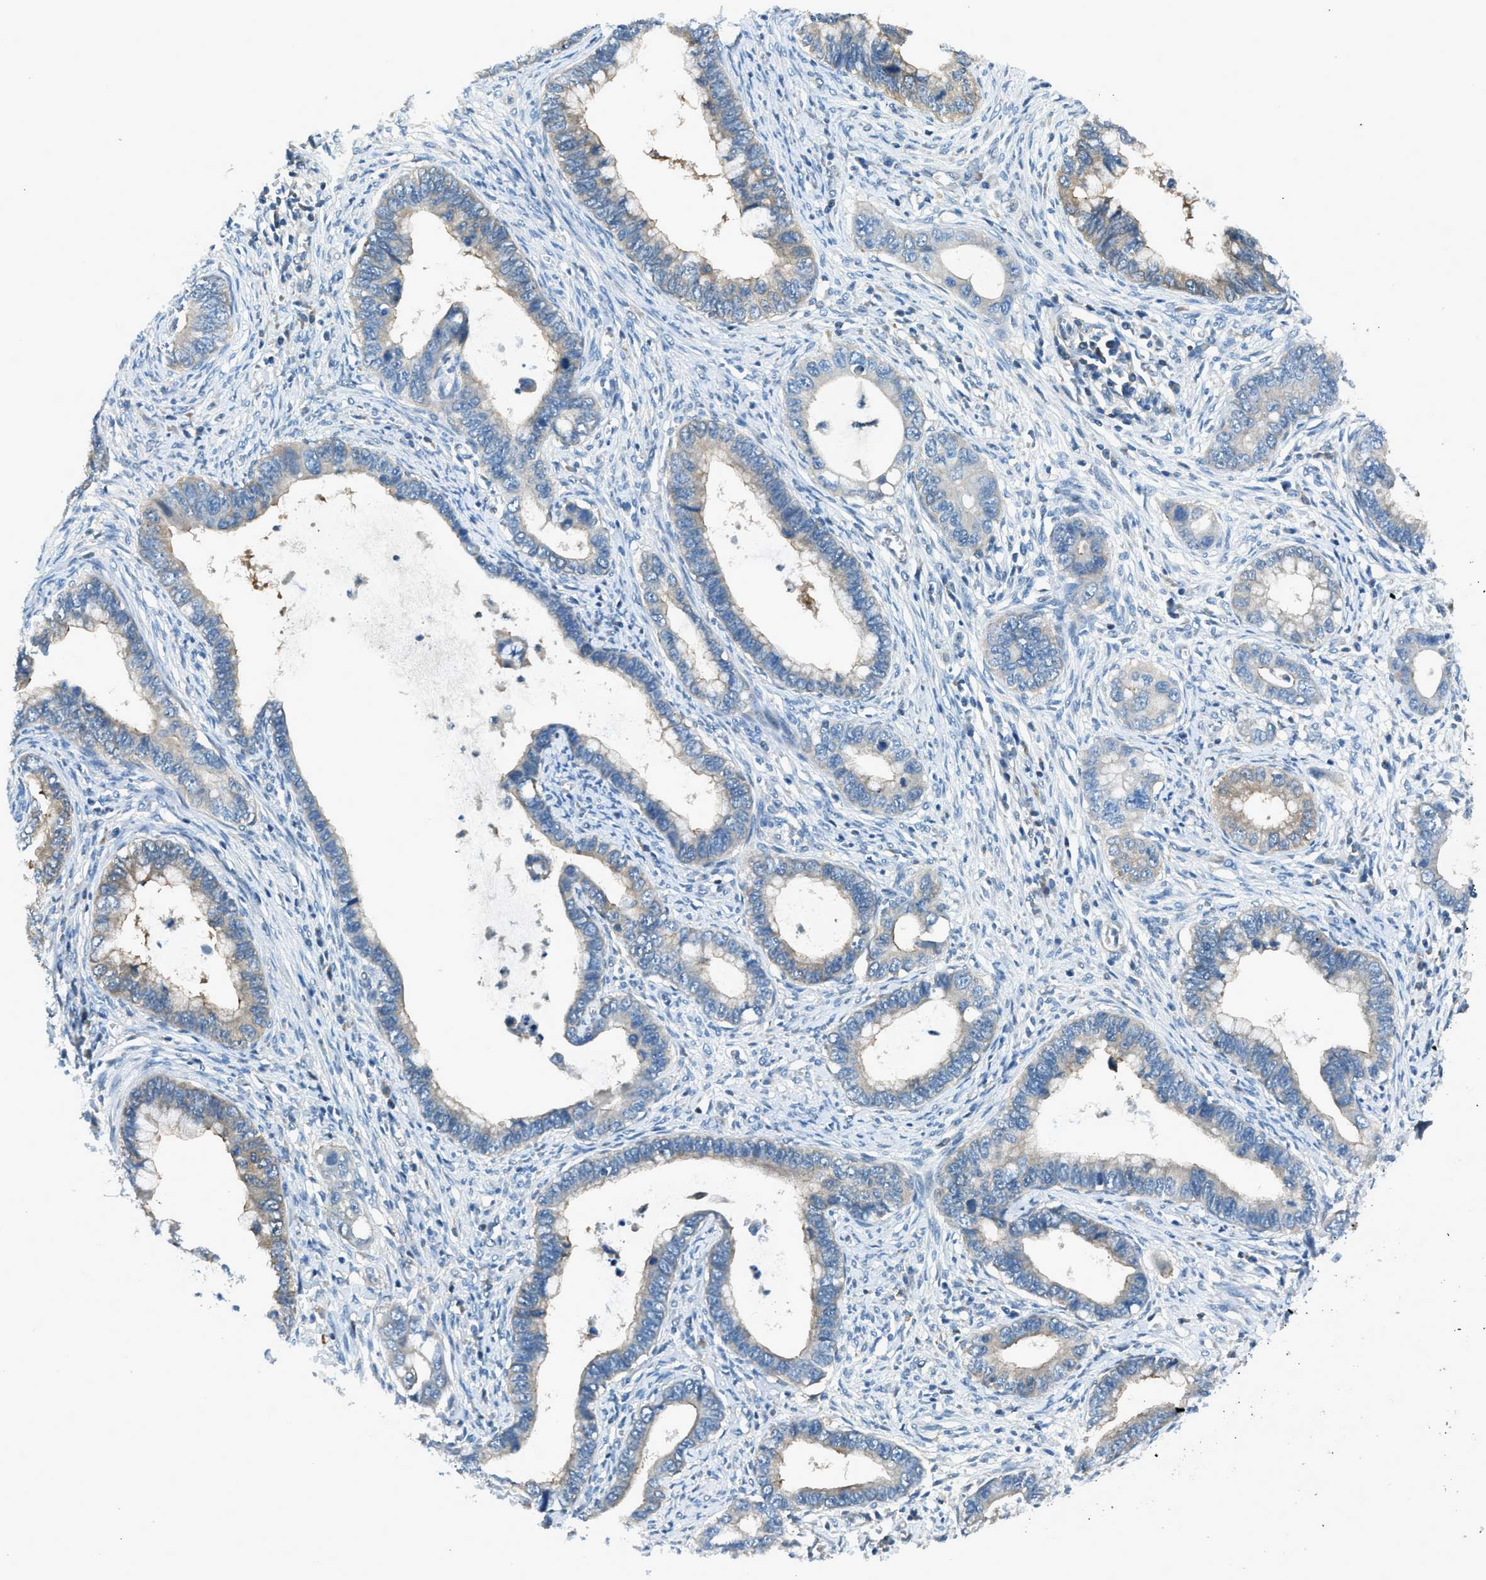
{"staining": {"intensity": "weak", "quantity": ">75%", "location": "cytoplasmic/membranous"}, "tissue": "cervical cancer", "cell_type": "Tumor cells", "image_type": "cancer", "snomed": [{"axis": "morphology", "description": "Adenocarcinoma, NOS"}, {"axis": "topography", "description": "Cervix"}], "caption": "Approximately >75% of tumor cells in human cervical adenocarcinoma reveal weak cytoplasmic/membranous protein expression as visualized by brown immunohistochemical staining.", "gene": "LMLN", "patient": {"sex": "female", "age": 44}}